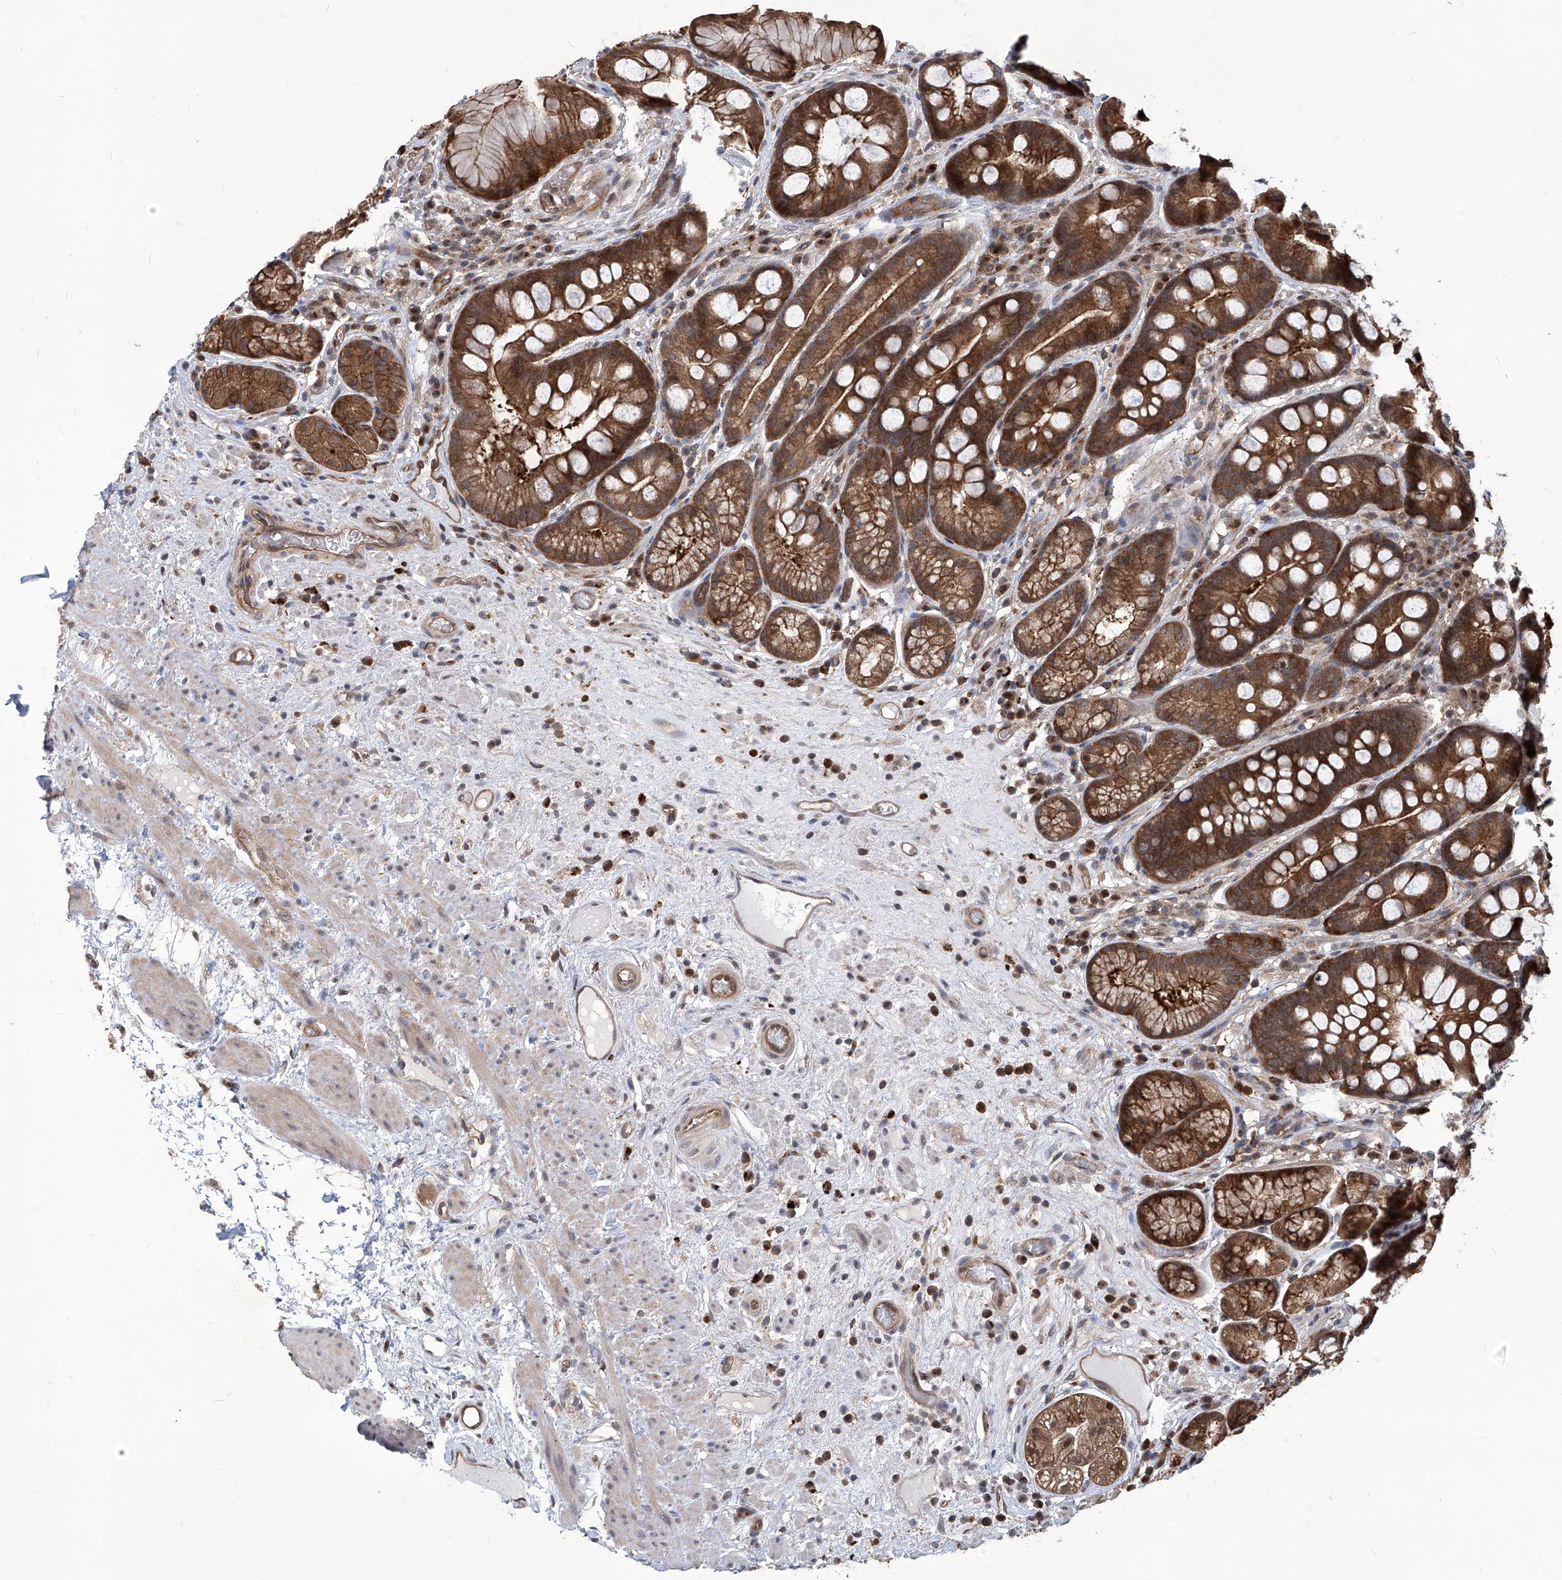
{"staining": {"intensity": "strong", "quantity": "25%-75%", "location": "cytoplasmic/membranous"}, "tissue": "stomach", "cell_type": "Glandular cells", "image_type": "normal", "snomed": [{"axis": "morphology", "description": "Normal tissue, NOS"}, {"axis": "topography", "description": "Stomach"}], "caption": "High-magnification brightfield microscopy of benign stomach stained with DAB (3,3'-diaminobenzidine) (brown) and counterstained with hematoxylin (blue). glandular cells exhibit strong cytoplasmic/membranous positivity is present in approximately25%-75% of cells.", "gene": "PSMB1", "patient": {"sex": "male", "age": 57}}